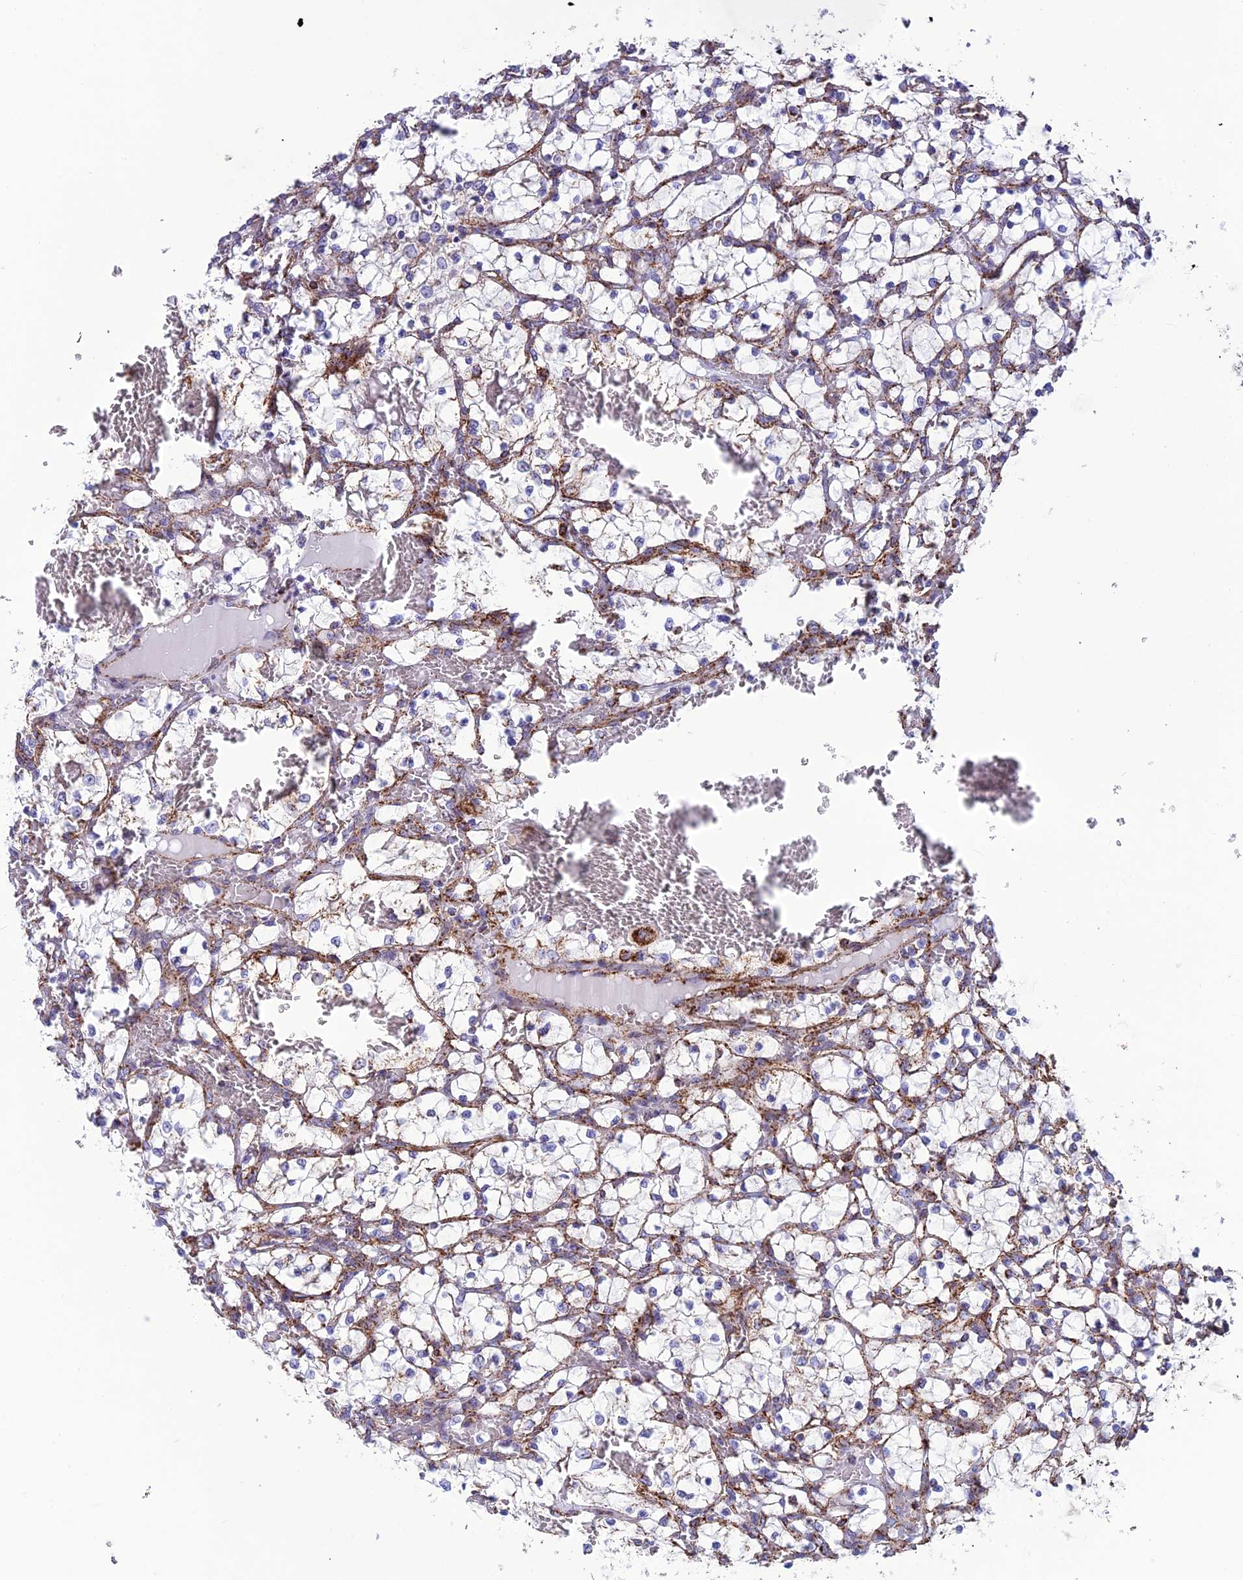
{"staining": {"intensity": "moderate", "quantity": "<25%", "location": "cytoplasmic/membranous"}, "tissue": "renal cancer", "cell_type": "Tumor cells", "image_type": "cancer", "snomed": [{"axis": "morphology", "description": "Adenocarcinoma, NOS"}, {"axis": "topography", "description": "Kidney"}], "caption": "Protein expression analysis of renal cancer displays moderate cytoplasmic/membranous expression in about <25% of tumor cells. The staining was performed using DAB (3,3'-diaminobenzidine) to visualize the protein expression in brown, while the nuclei were stained in blue with hematoxylin (Magnification: 20x).", "gene": "MRPS18B", "patient": {"sex": "female", "age": 69}}